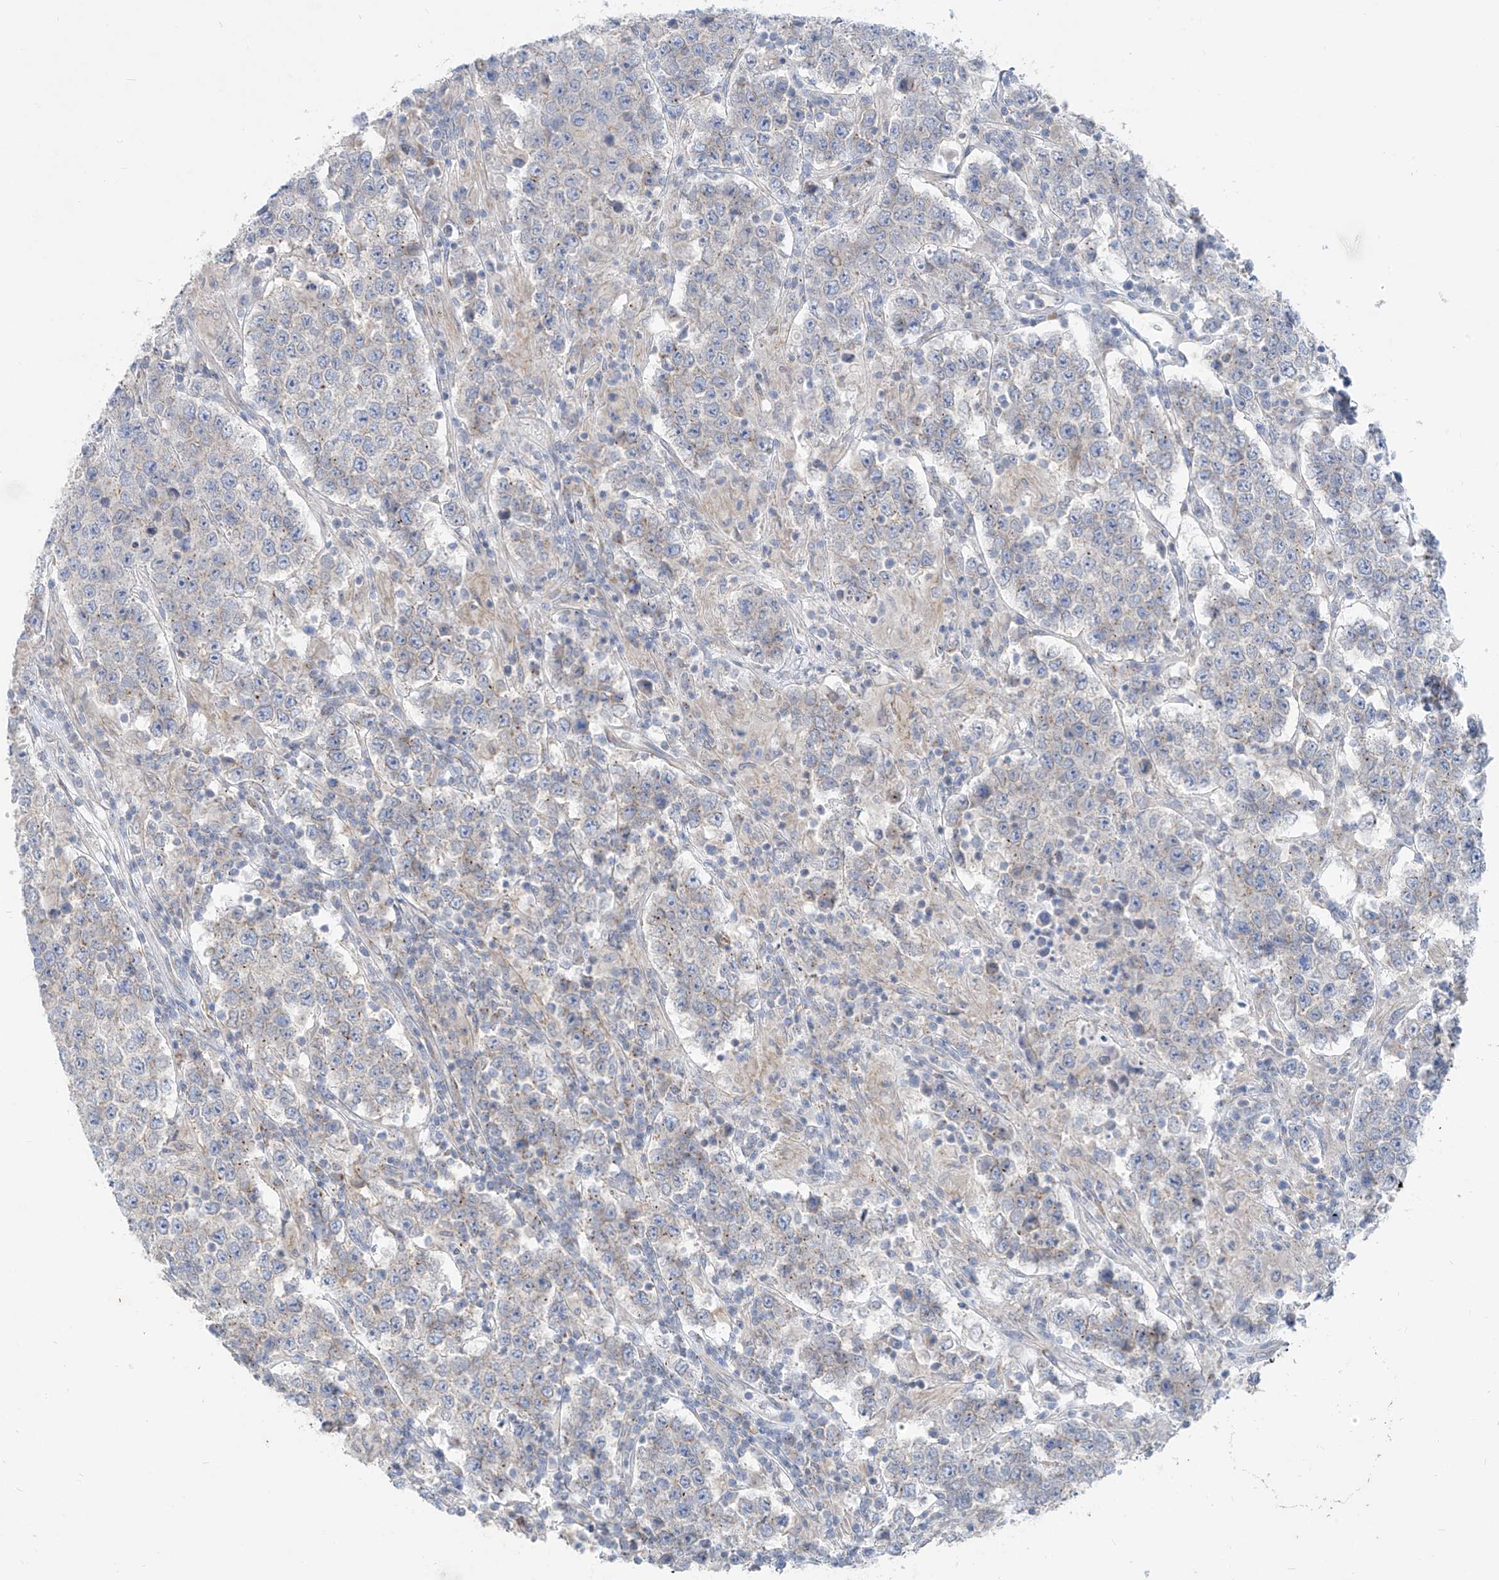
{"staining": {"intensity": "weak", "quantity": "<25%", "location": "cytoplasmic/membranous,nuclear"}, "tissue": "testis cancer", "cell_type": "Tumor cells", "image_type": "cancer", "snomed": [{"axis": "morphology", "description": "Normal tissue, NOS"}, {"axis": "morphology", "description": "Urothelial carcinoma, High grade"}, {"axis": "morphology", "description": "Seminoma, NOS"}, {"axis": "morphology", "description": "Carcinoma, Embryonal, NOS"}, {"axis": "topography", "description": "Urinary bladder"}, {"axis": "topography", "description": "Testis"}], "caption": "DAB immunohistochemical staining of human high-grade urothelial carcinoma (testis) shows no significant staining in tumor cells.", "gene": "KRTAP25-1", "patient": {"sex": "male", "age": 41}}